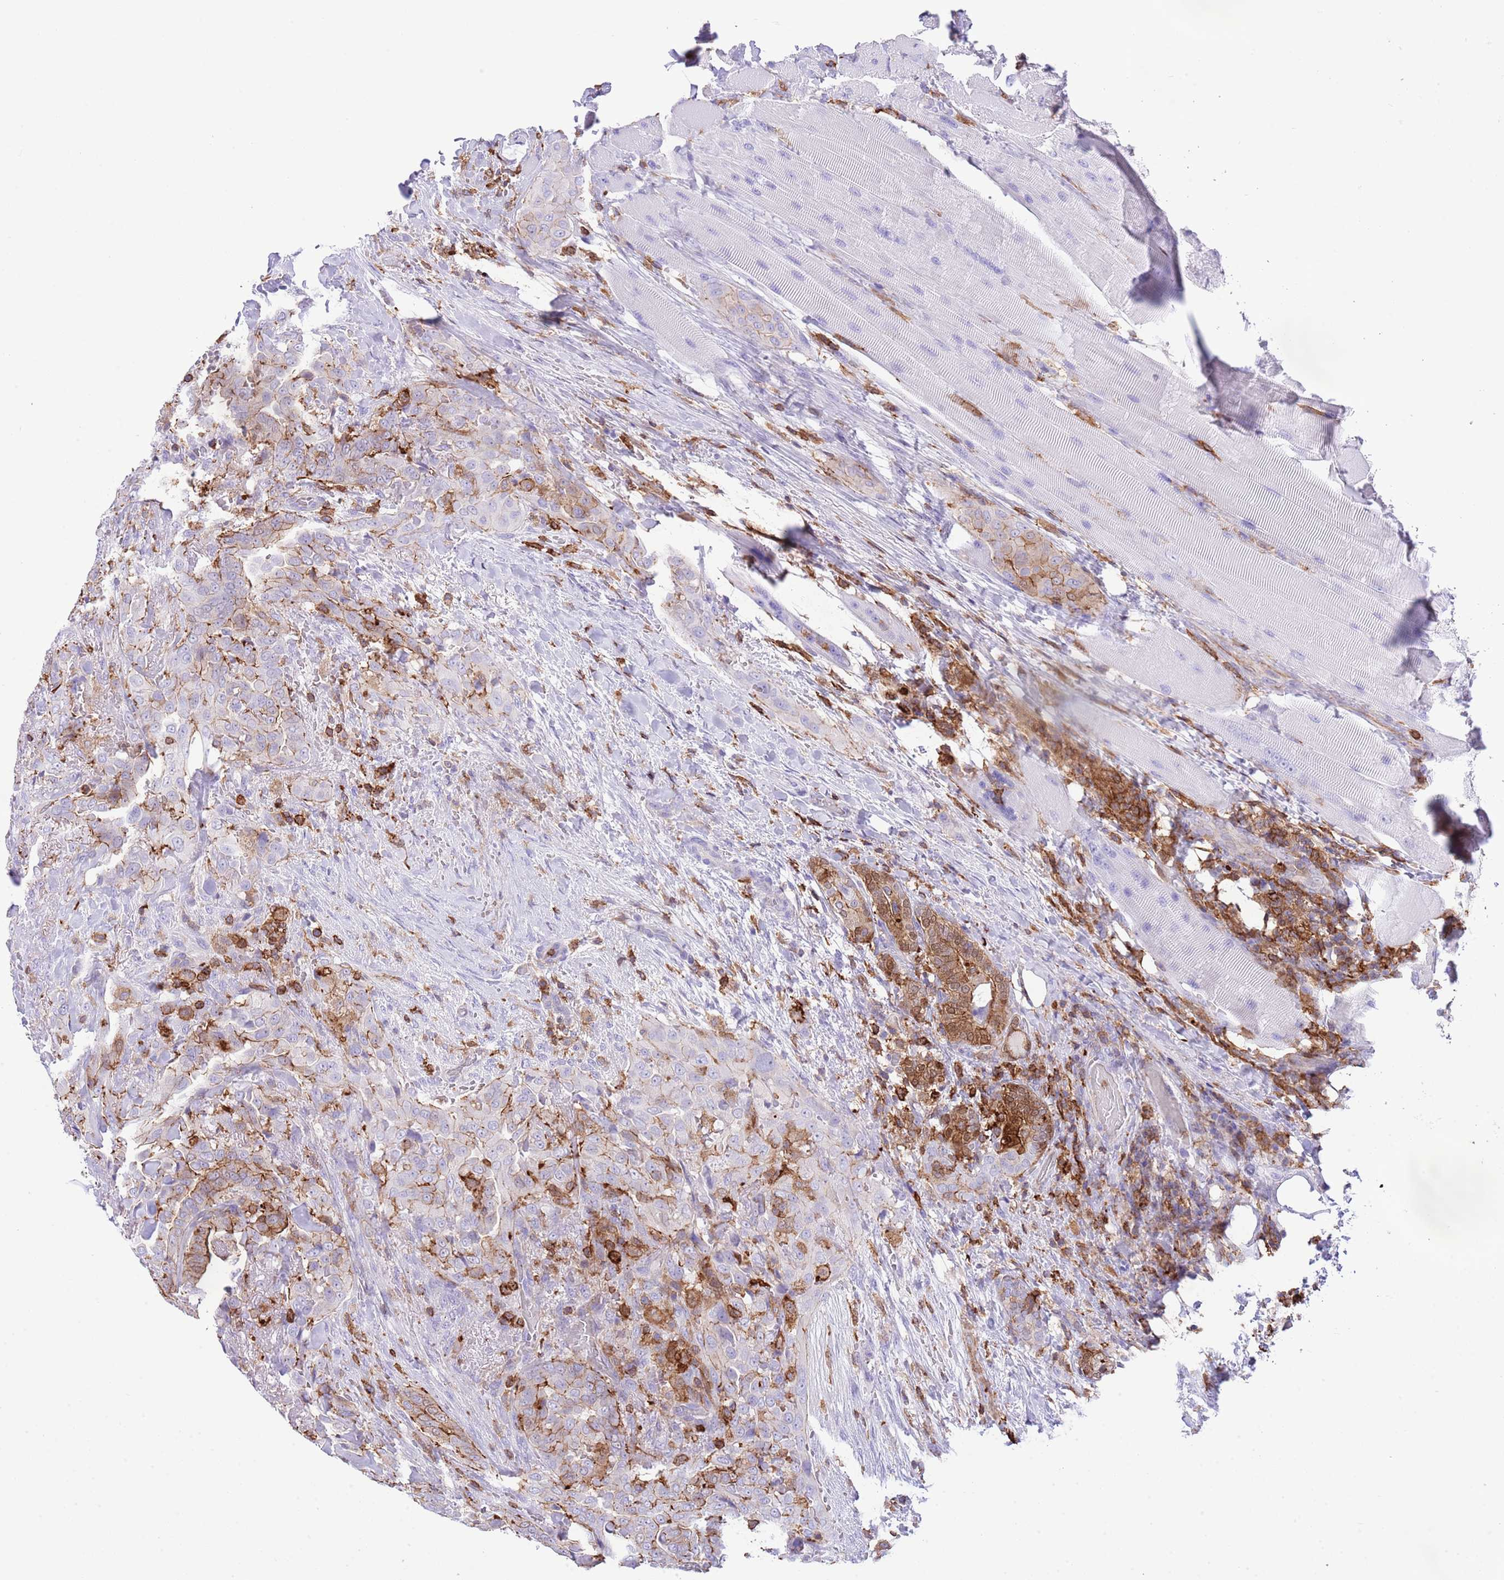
{"staining": {"intensity": "moderate", "quantity": "<25%", "location": "cytoplasmic/membranous,nuclear"}, "tissue": "thyroid cancer", "cell_type": "Tumor cells", "image_type": "cancer", "snomed": [{"axis": "morphology", "description": "Papillary adenocarcinoma, NOS"}, {"axis": "topography", "description": "Thyroid gland"}], "caption": "Papillary adenocarcinoma (thyroid) stained for a protein (brown) displays moderate cytoplasmic/membranous and nuclear positive expression in approximately <25% of tumor cells.", "gene": "EFHD2", "patient": {"sex": "male", "age": 61}}